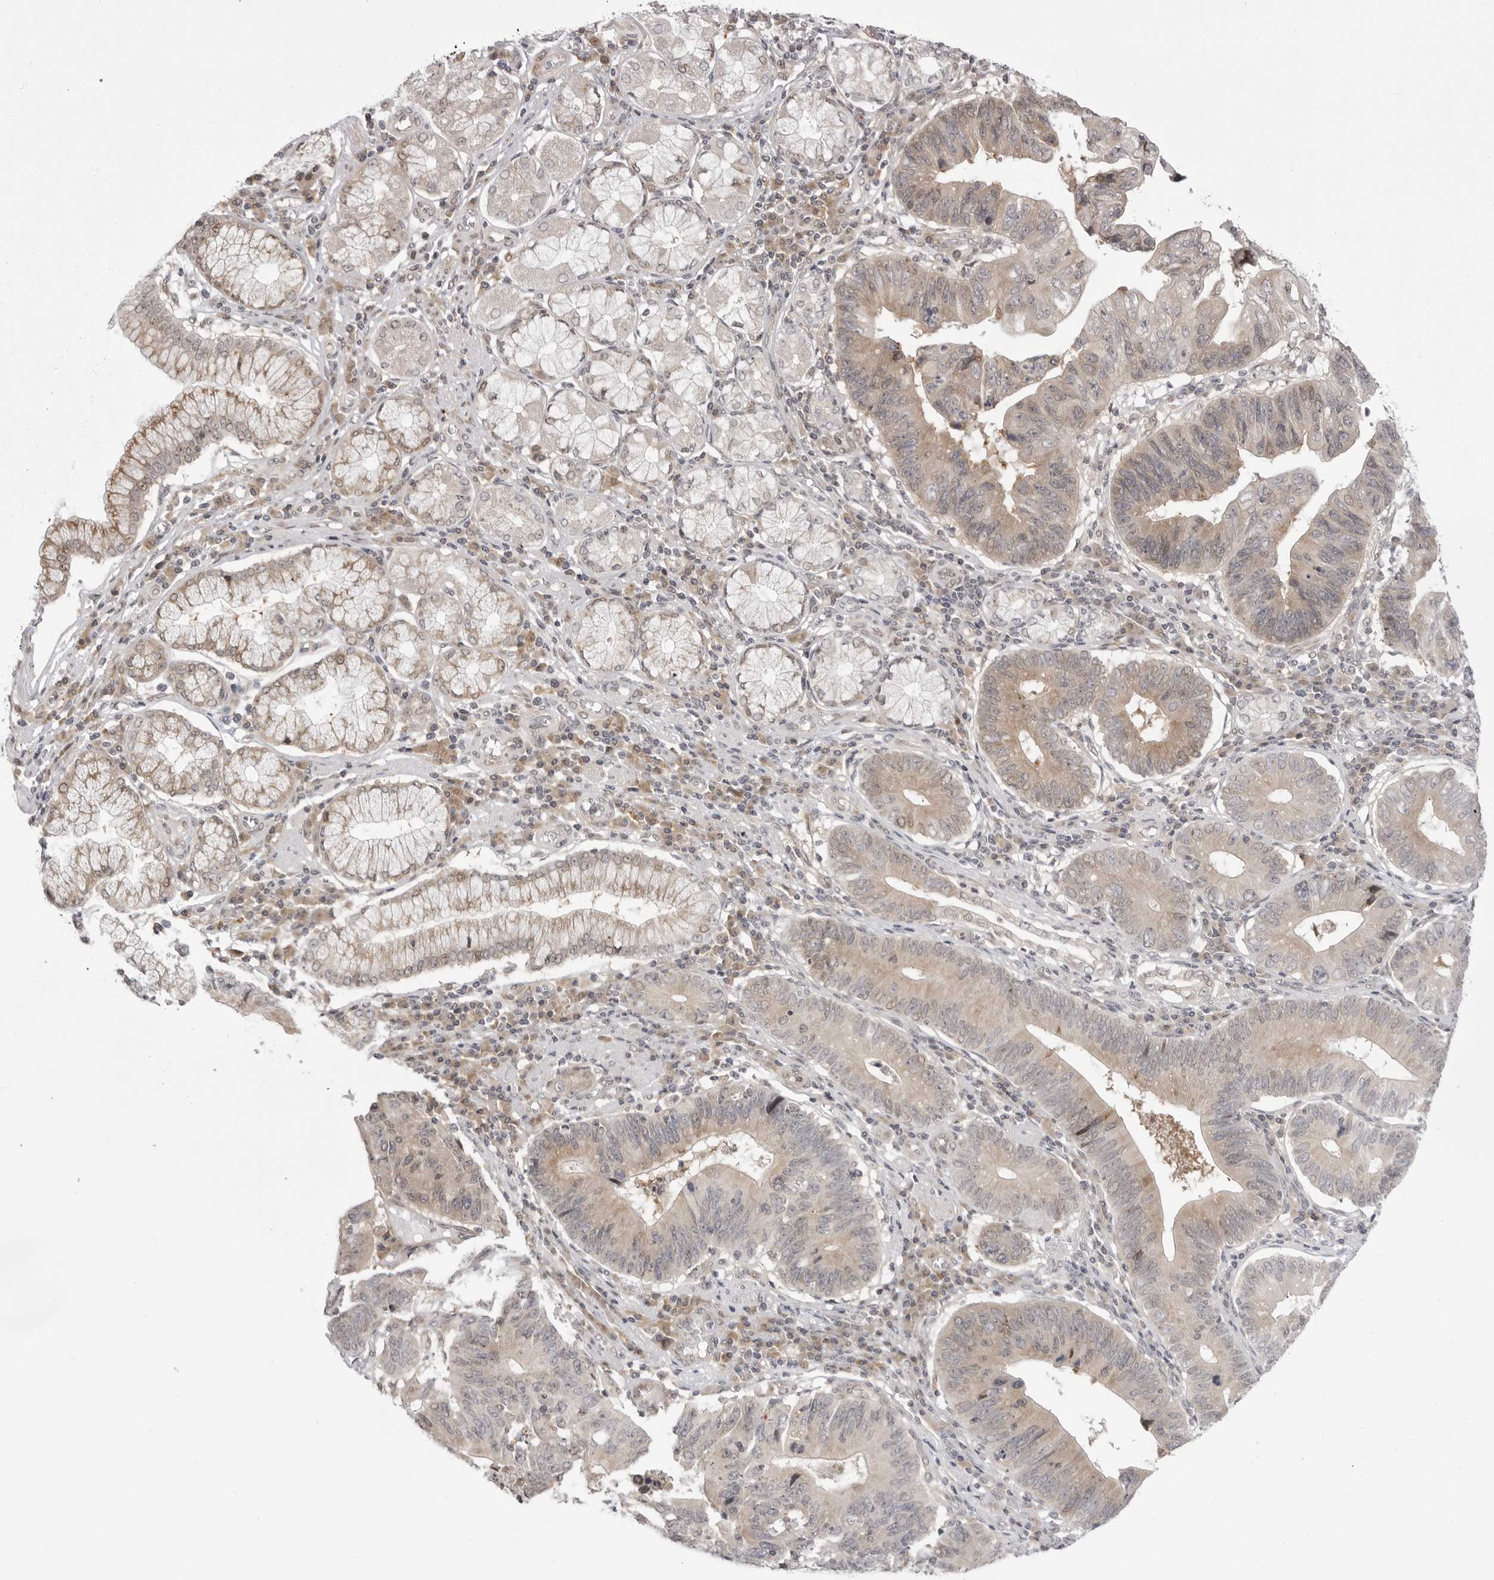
{"staining": {"intensity": "weak", "quantity": "25%-75%", "location": "cytoplasmic/membranous"}, "tissue": "stomach cancer", "cell_type": "Tumor cells", "image_type": "cancer", "snomed": [{"axis": "morphology", "description": "Adenocarcinoma, NOS"}, {"axis": "topography", "description": "Stomach"}], "caption": "Weak cytoplasmic/membranous protein staining is appreciated in approximately 25%-75% of tumor cells in stomach adenocarcinoma.", "gene": "PTK2B", "patient": {"sex": "male", "age": 59}}